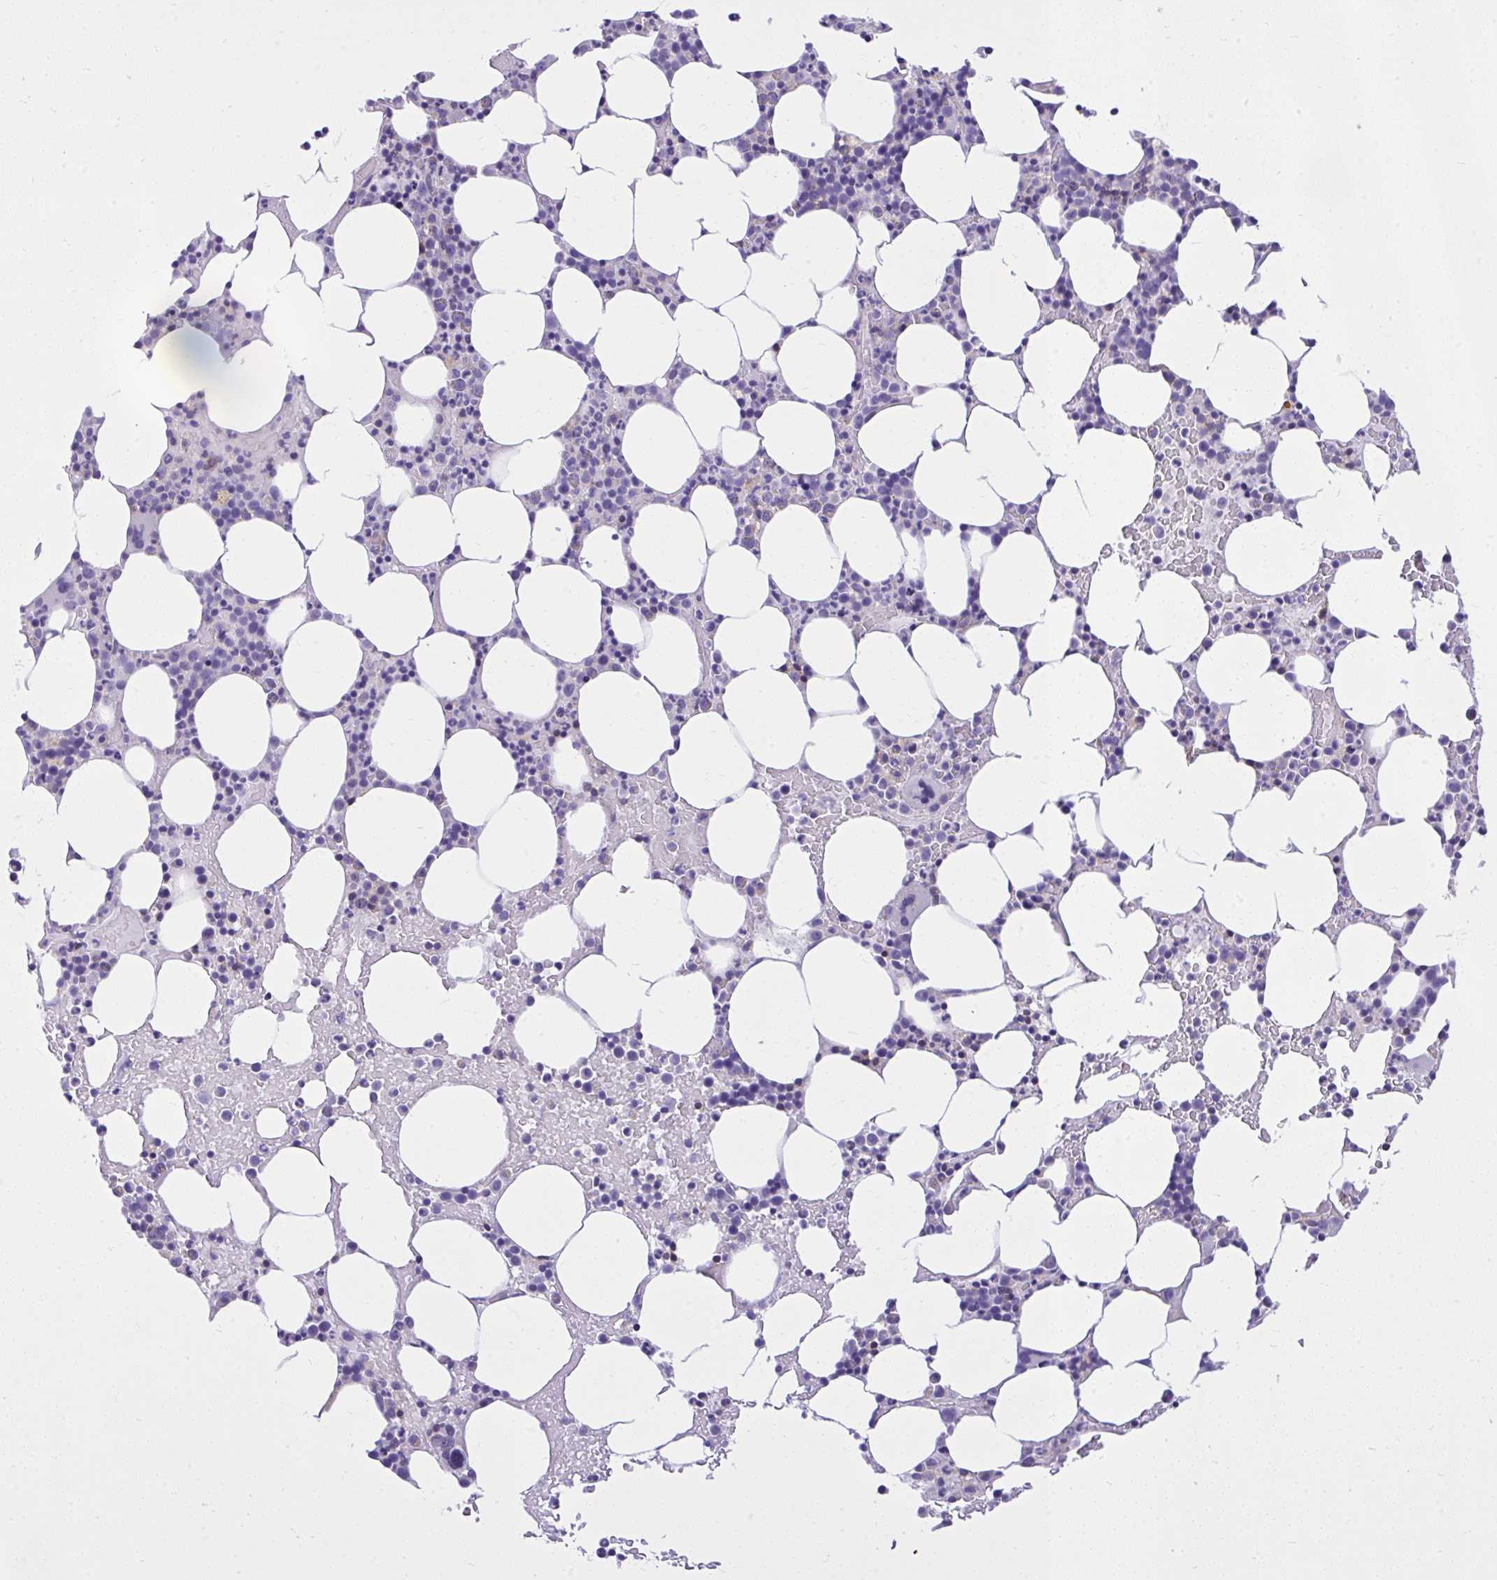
{"staining": {"intensity": "negative", "quantity": "none", "location": "none"}, "tissue": "bone marrow", "cell_type": "Hematopoietic cells", "image_type": "normal", "snomed": [{"axis": "morphology", "description": "Normal tissue, NOS"}, {"axis": "topography", "description": "Bone marrow"}], "caption": "Hematopoietic cells show no significant protein positivity in benign bone marrow. (Immunohistochemistry, brightfield microscopy, high magnification).", "gene": "GPRIN3", "patient": {"sex": "female", "age": 62}}